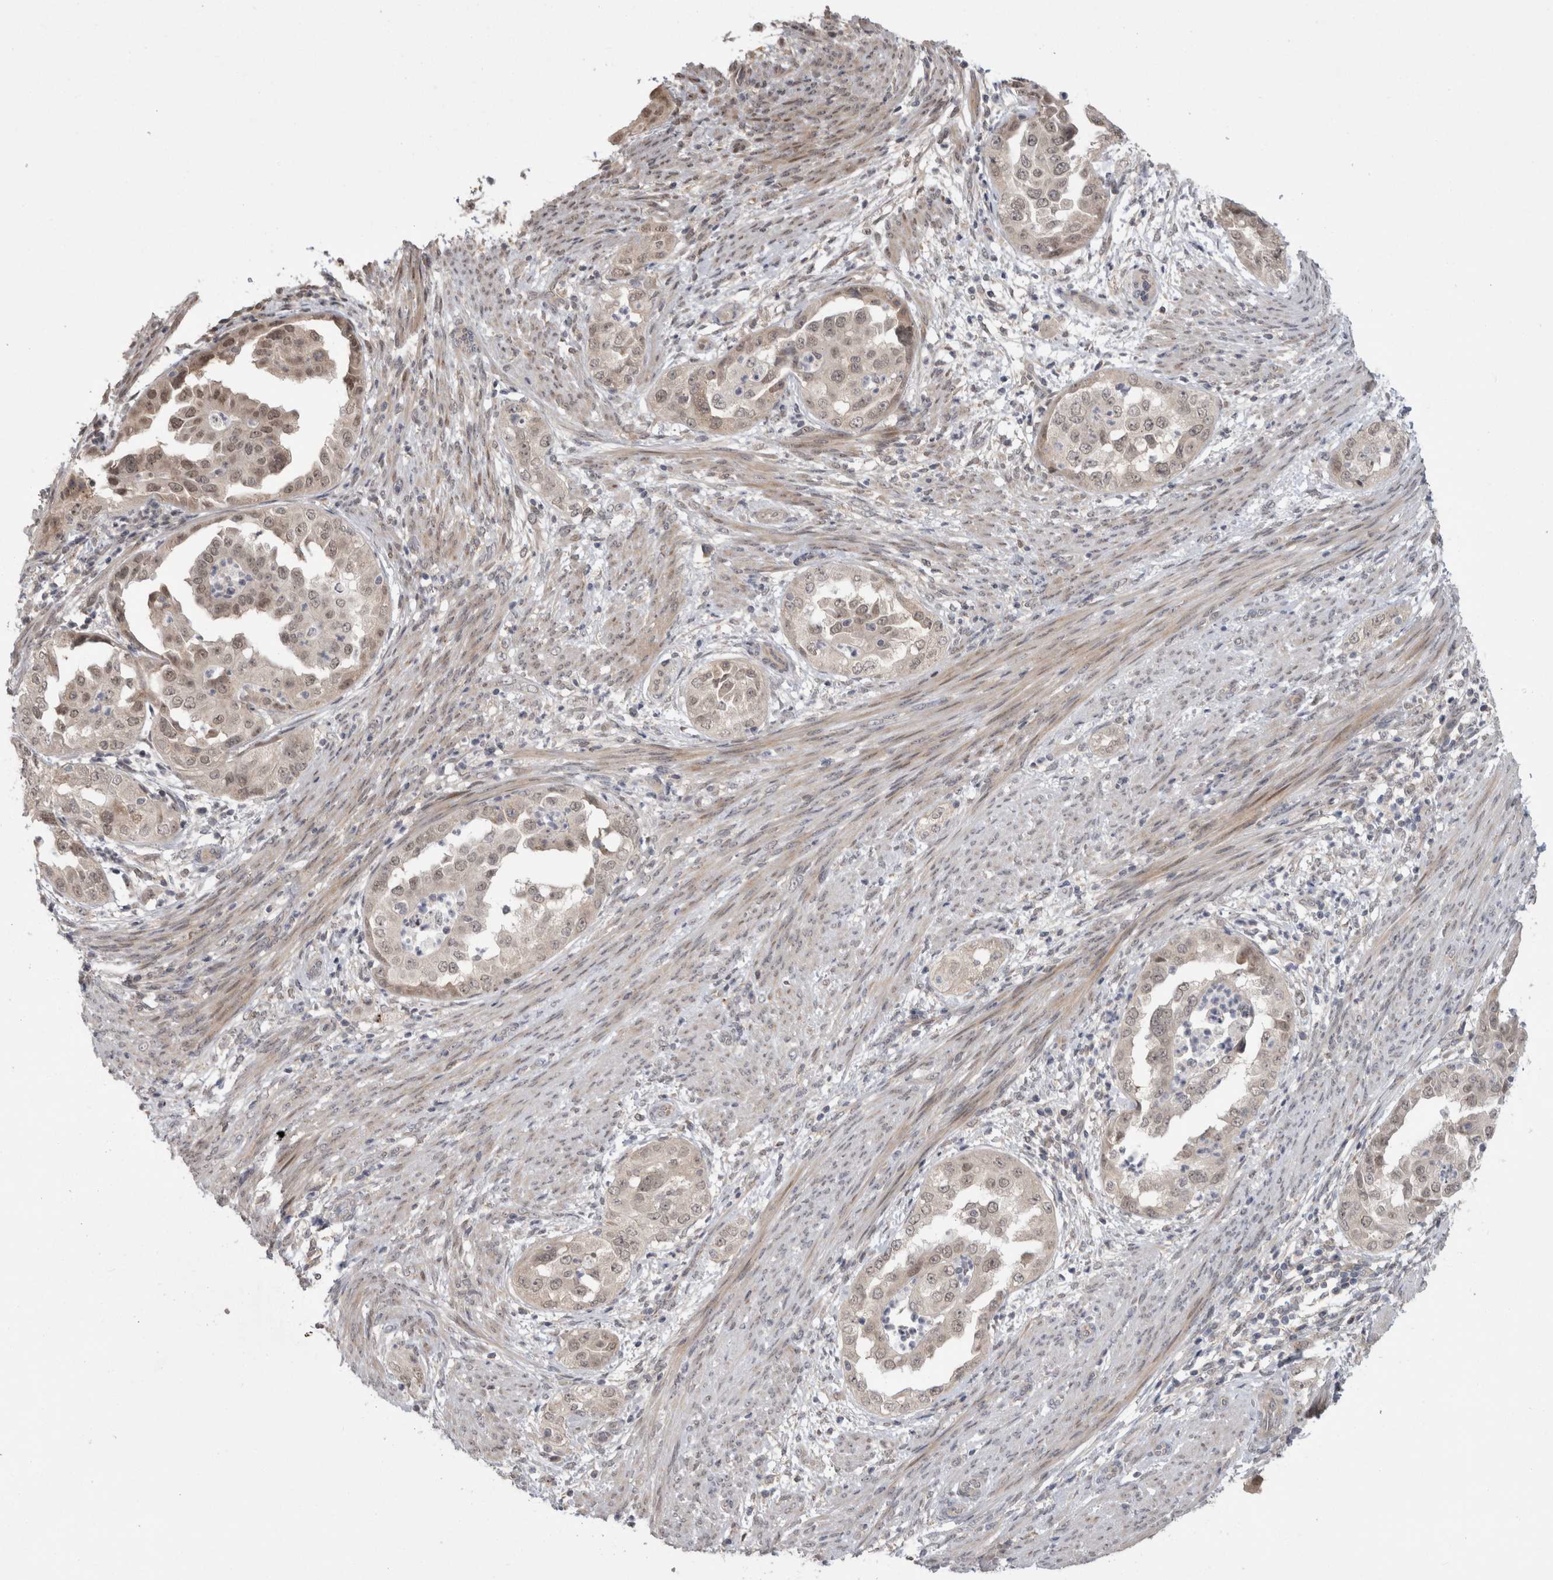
{"staining": {"intensity": "moderate", "quantity": "<25%", "location": "nuclear"}, "tissue": "endometrial cancer", "cell_type": "Tumor cells", "image_type": "cancer", "snomed": [{"axis": "morphology", "description": "Adenocarcinoma, NOS"}, {"axis": "topography", "description": "Endometrium"}], "caption": "A high-resolution image shows immunohistochemistry (IHC) staining of adenocarcinoma (endometrial), which reveals moderate nuclear expression in about <25% of tumor cells. Nuclei are stained in blue.", "gene": "MTBP", "patient": {"sex": "female", "age": 85}}